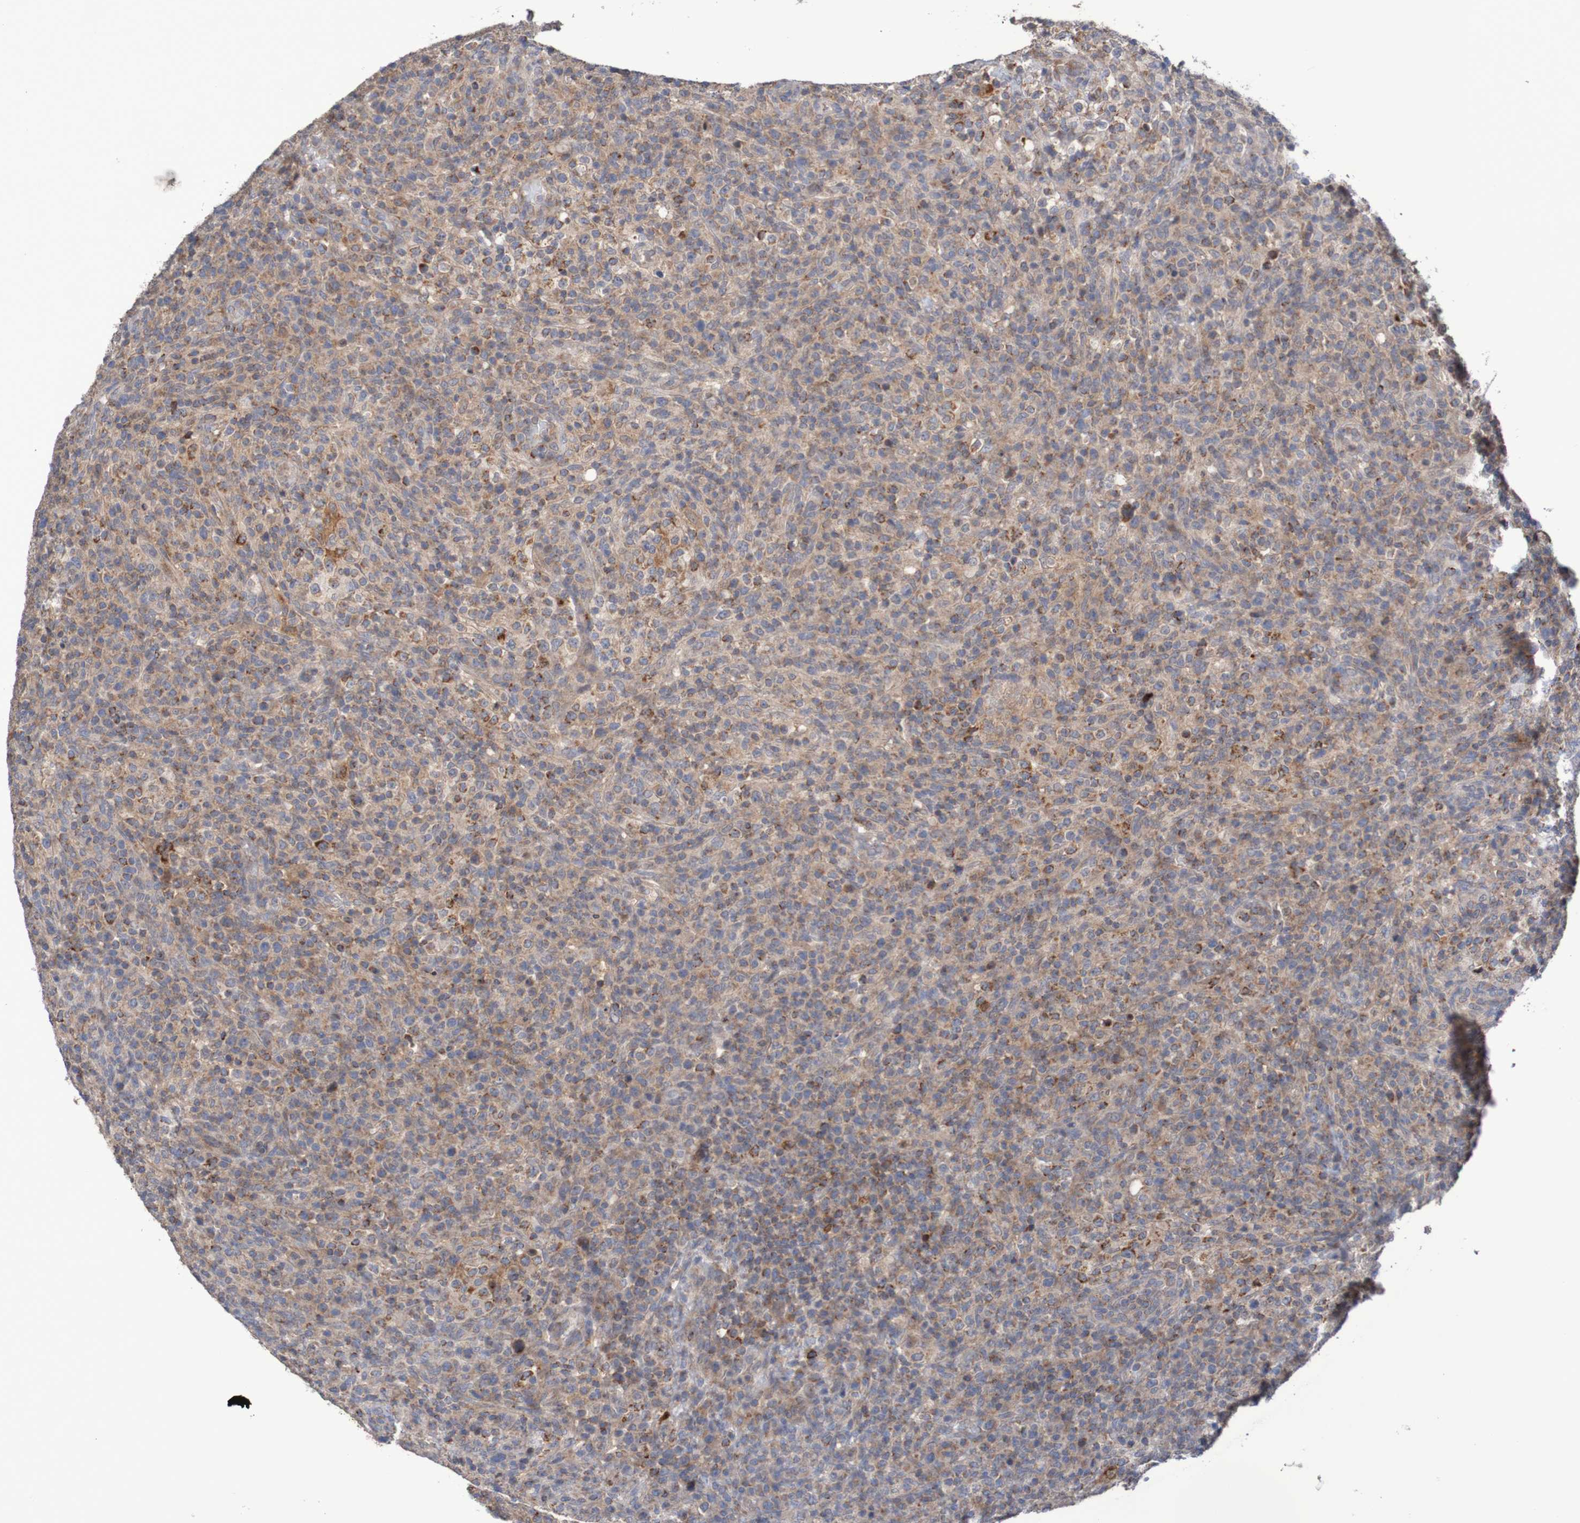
{"staining": {"intensity": "moderate", "quantity": ">75%", "location": "cytoplasmic/membranous"}, "tissue": "lymphoma", "cell_type": "Tumor cells", "image_type": "cancer", "snomed": [{"axis": "morphology", "description": "Malignant lymphoma, non-Hodgkin's type, High grade"}, {"axis": "topography", "description": "Lymph node"}], "caption": "Immunohistochemical staining of human lymphoma exhibits medium levels of moderate cytoplasmic/membranous protein staining in about >75% of tumor cells. The staining is performed using DAB (3,3'-diaminobenzidine) brown chromogen to label protein expression. The nuclei are counter-stained blue using hematoxylin.", "gene": "C3orf18", "patient": {"sex": "female", "age": 76}}